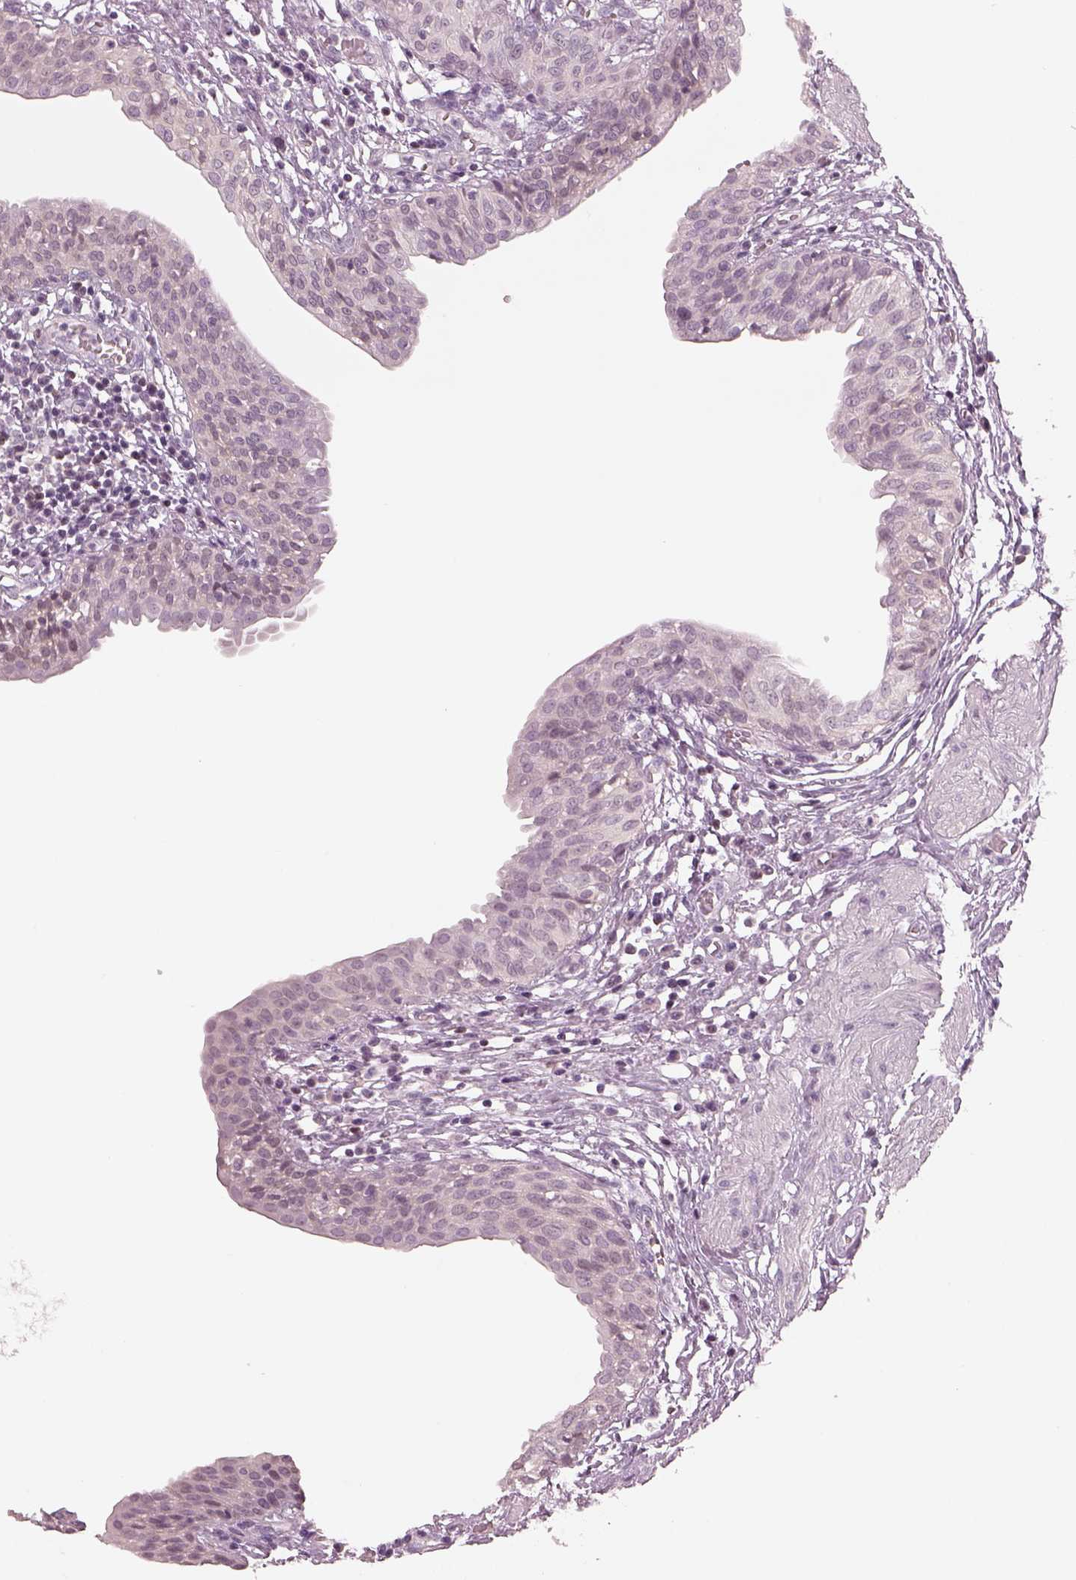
{"staining": {"intensity": "weak", "quantity": "25%-75%", "location": "cytoplasmic/membranous"}, "tissue": "urinary bladder", "cell_type": "Urothelial cells", "image_type": "normal", "snomed": [{"axis": "morphology", "description": "Normal tissue, NOS"}, {"axis": "topography", "description": "Urinary bladder"}], "caption": "This photomicrograph shows normal urinary bladder stained with immunohistochemistry (IHC) to label a protein in brown. The cytoplasmic/membranous of urothelial cells show weak positivity for the protein. Nuclei are counter-stained blue.", "gene": "EGR4", "patient": {"sex": "male", "age": 55}}